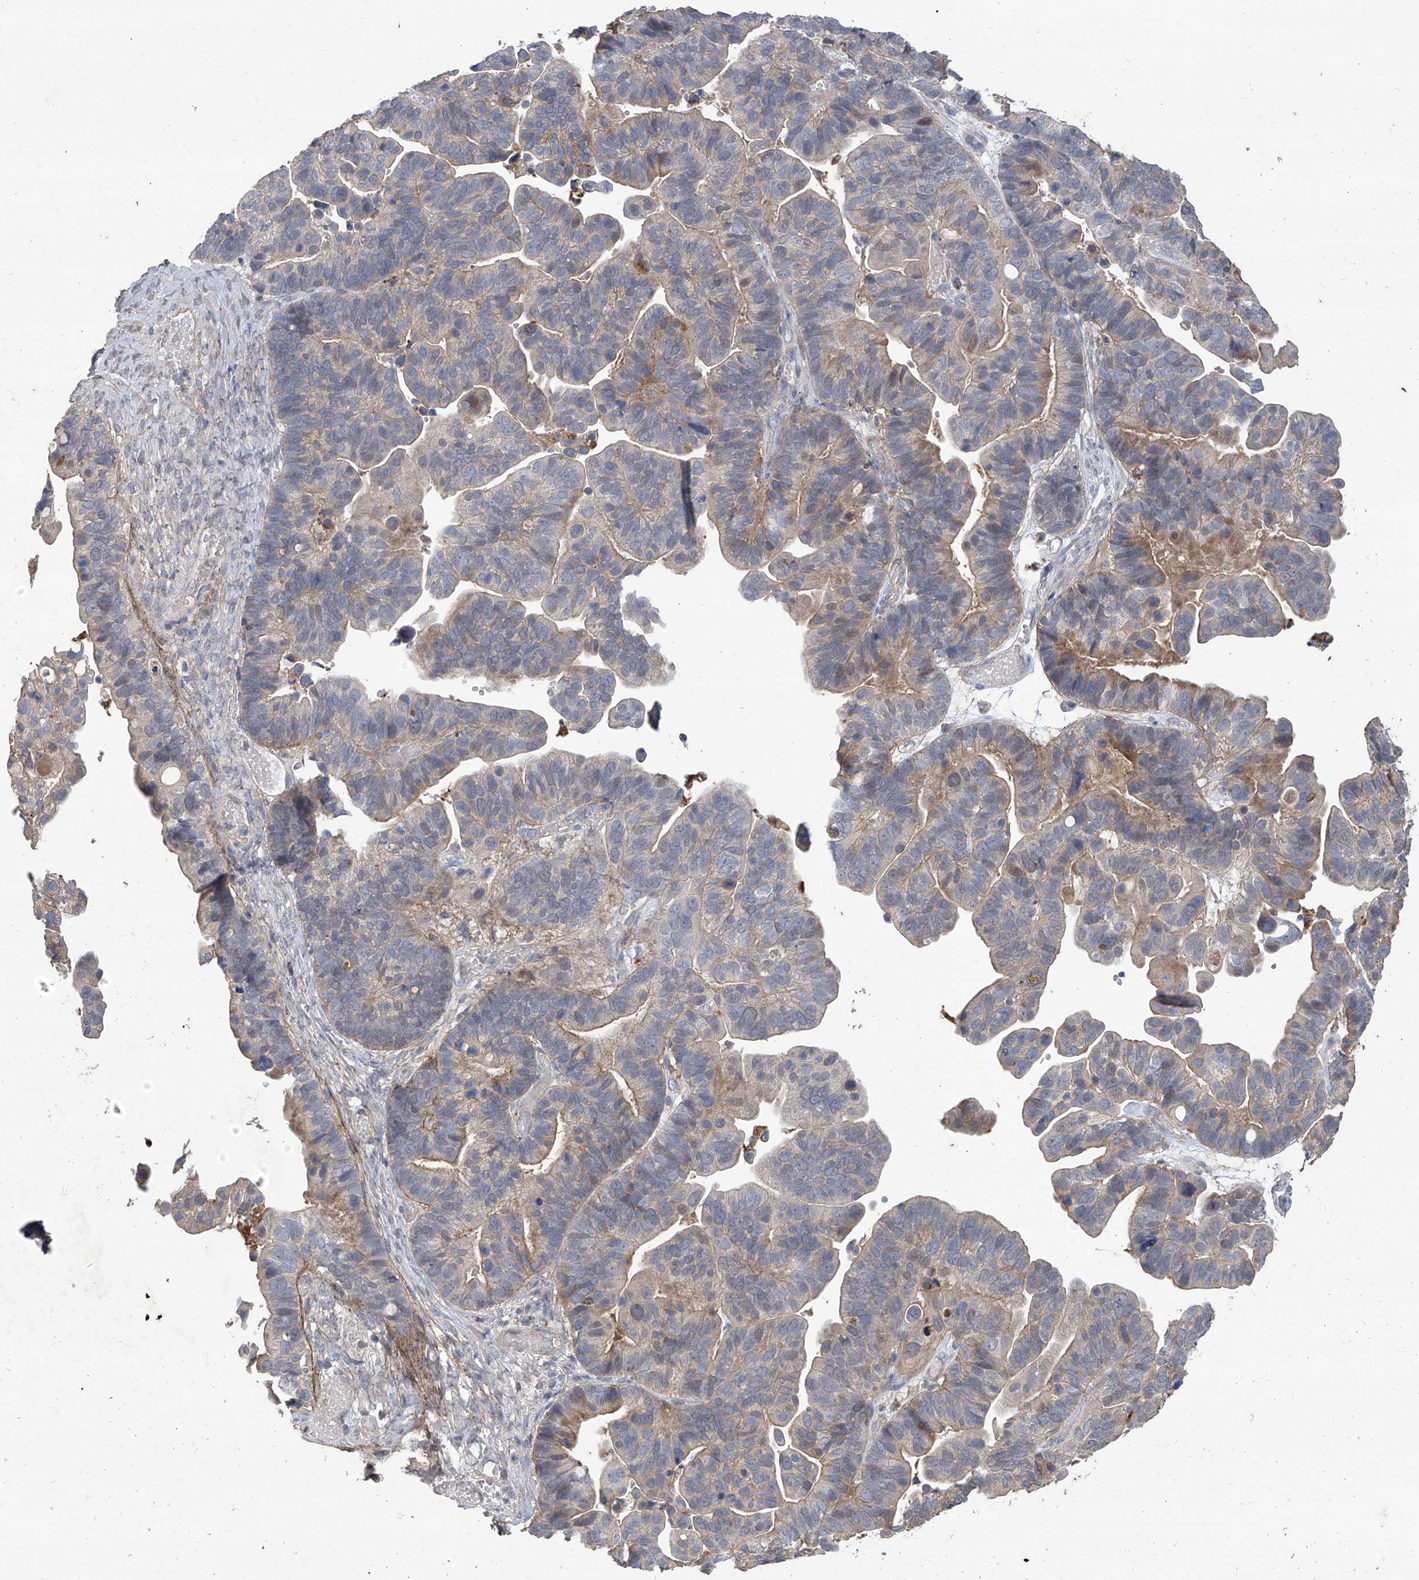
{"staining": {"intensity": "weak", "quantity": "25%-75%", "location": "cytoplasmic/membranous"}, "tissue": "ovarian cancer", "cell_type": "Tumor cells", "image_type": "cancer", "snomed": [{"axis": "morphology", "description": "Cystadenocarcinoma, serous, NOS"}, {"axis": "topography", "description": "Ovary"}], "caption": "This photomicrograph exhibits IHC staining of human serous cystadenocarcinoma (ovarian), with low weak cytoplasmic/membranous expression in approximately 25%-75% of tumor cells.", "gene": "TXNIP", "patient": {"sex": "female", "age": 56}}